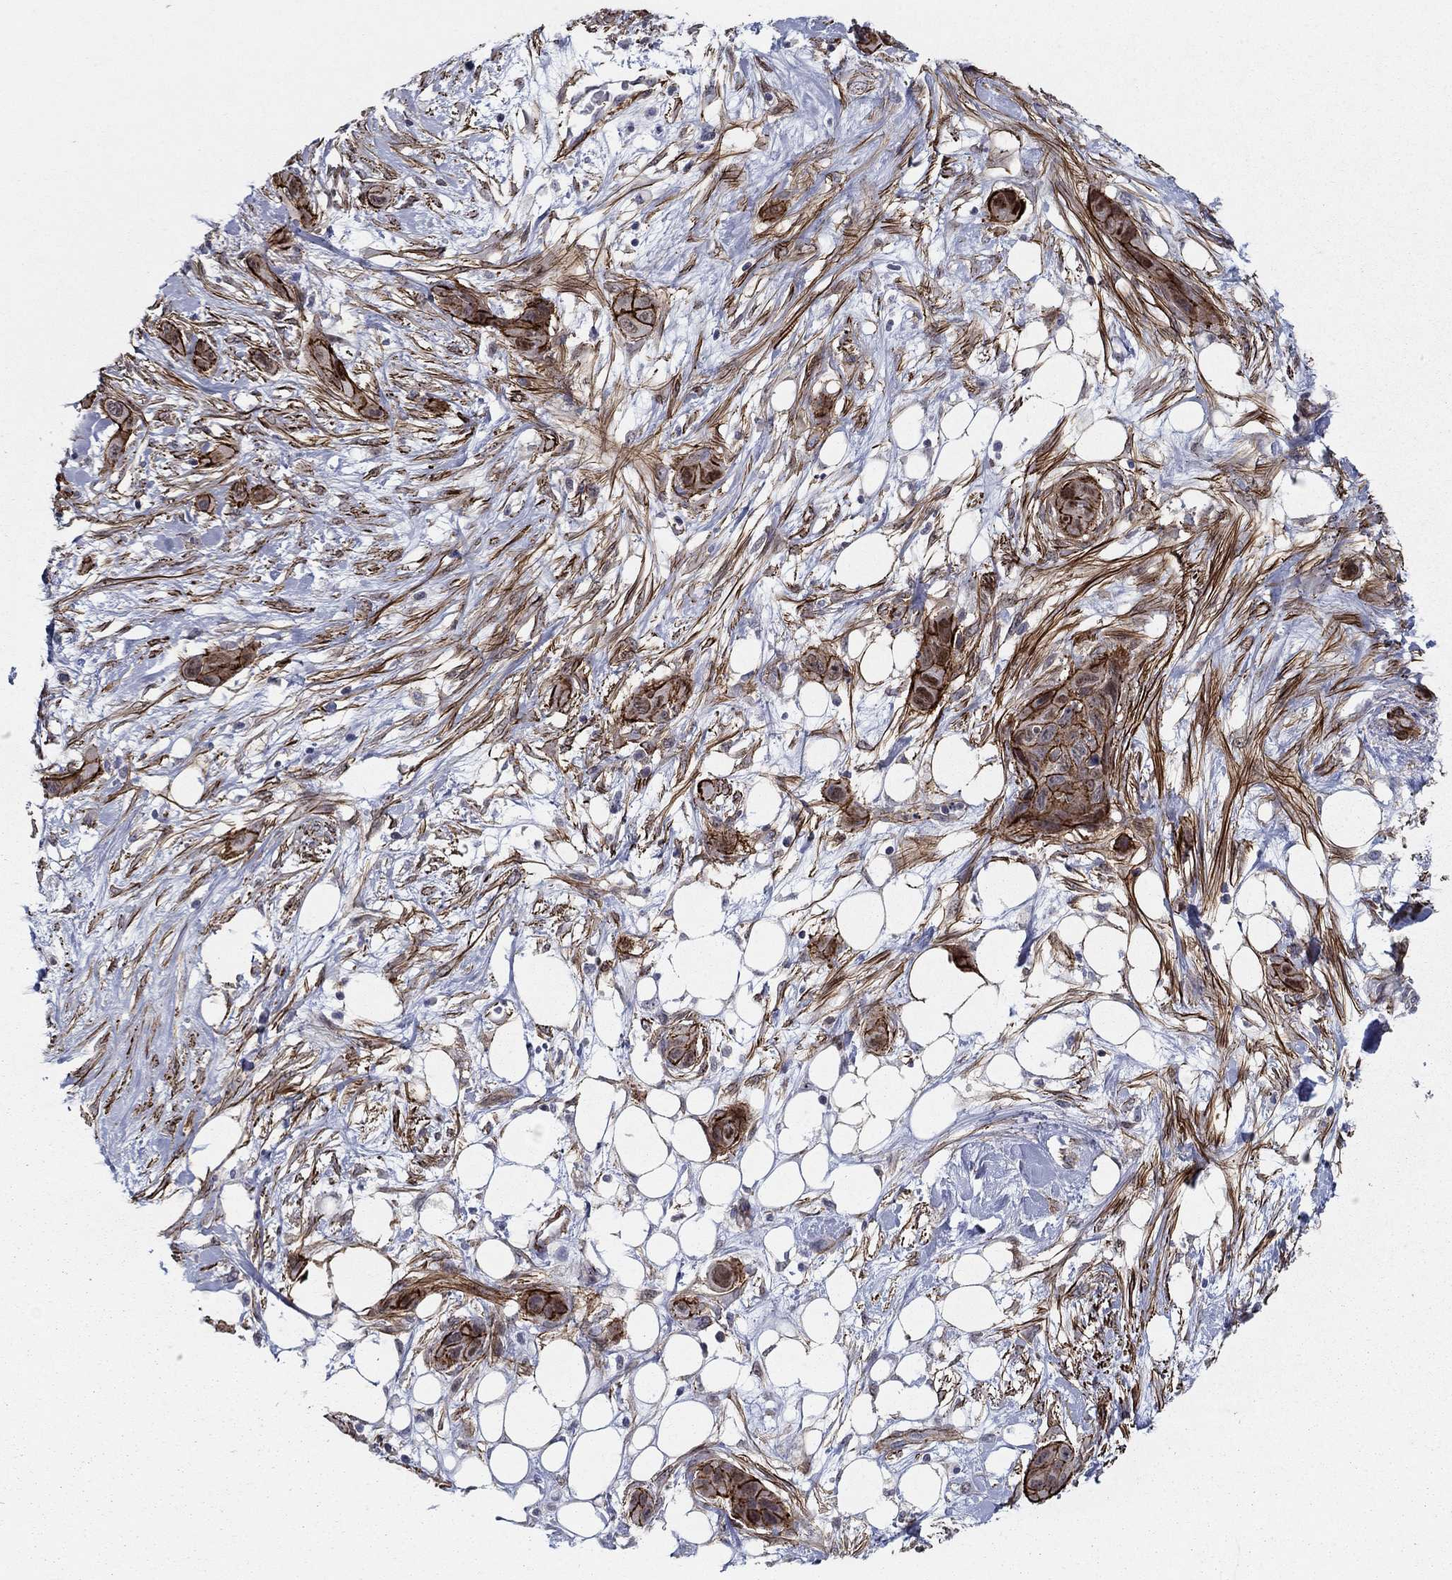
{"staining": {"intensity": "strong", "quantity": "25%-75%", "location": "cytoplasmic/membranous"}, "tissue": "skin cancer", "cell_type": "Tumor cells", "image_type": "cancer", "snomed": [{"axis": "morphology", "description": "Squamous cell carcinoma, NOS"}, {"axis": "topography", "description": "Skin"}], "caption": "Approximately 25%-75% of tumor cells in human skin squamous cell carcinoma exhibit strong cytoplasmic/membranous protein staining as visualized by brown immunohistochemical staining.", "gene": "KRBA1", "patient": {"sex": "male", "age": 79}}